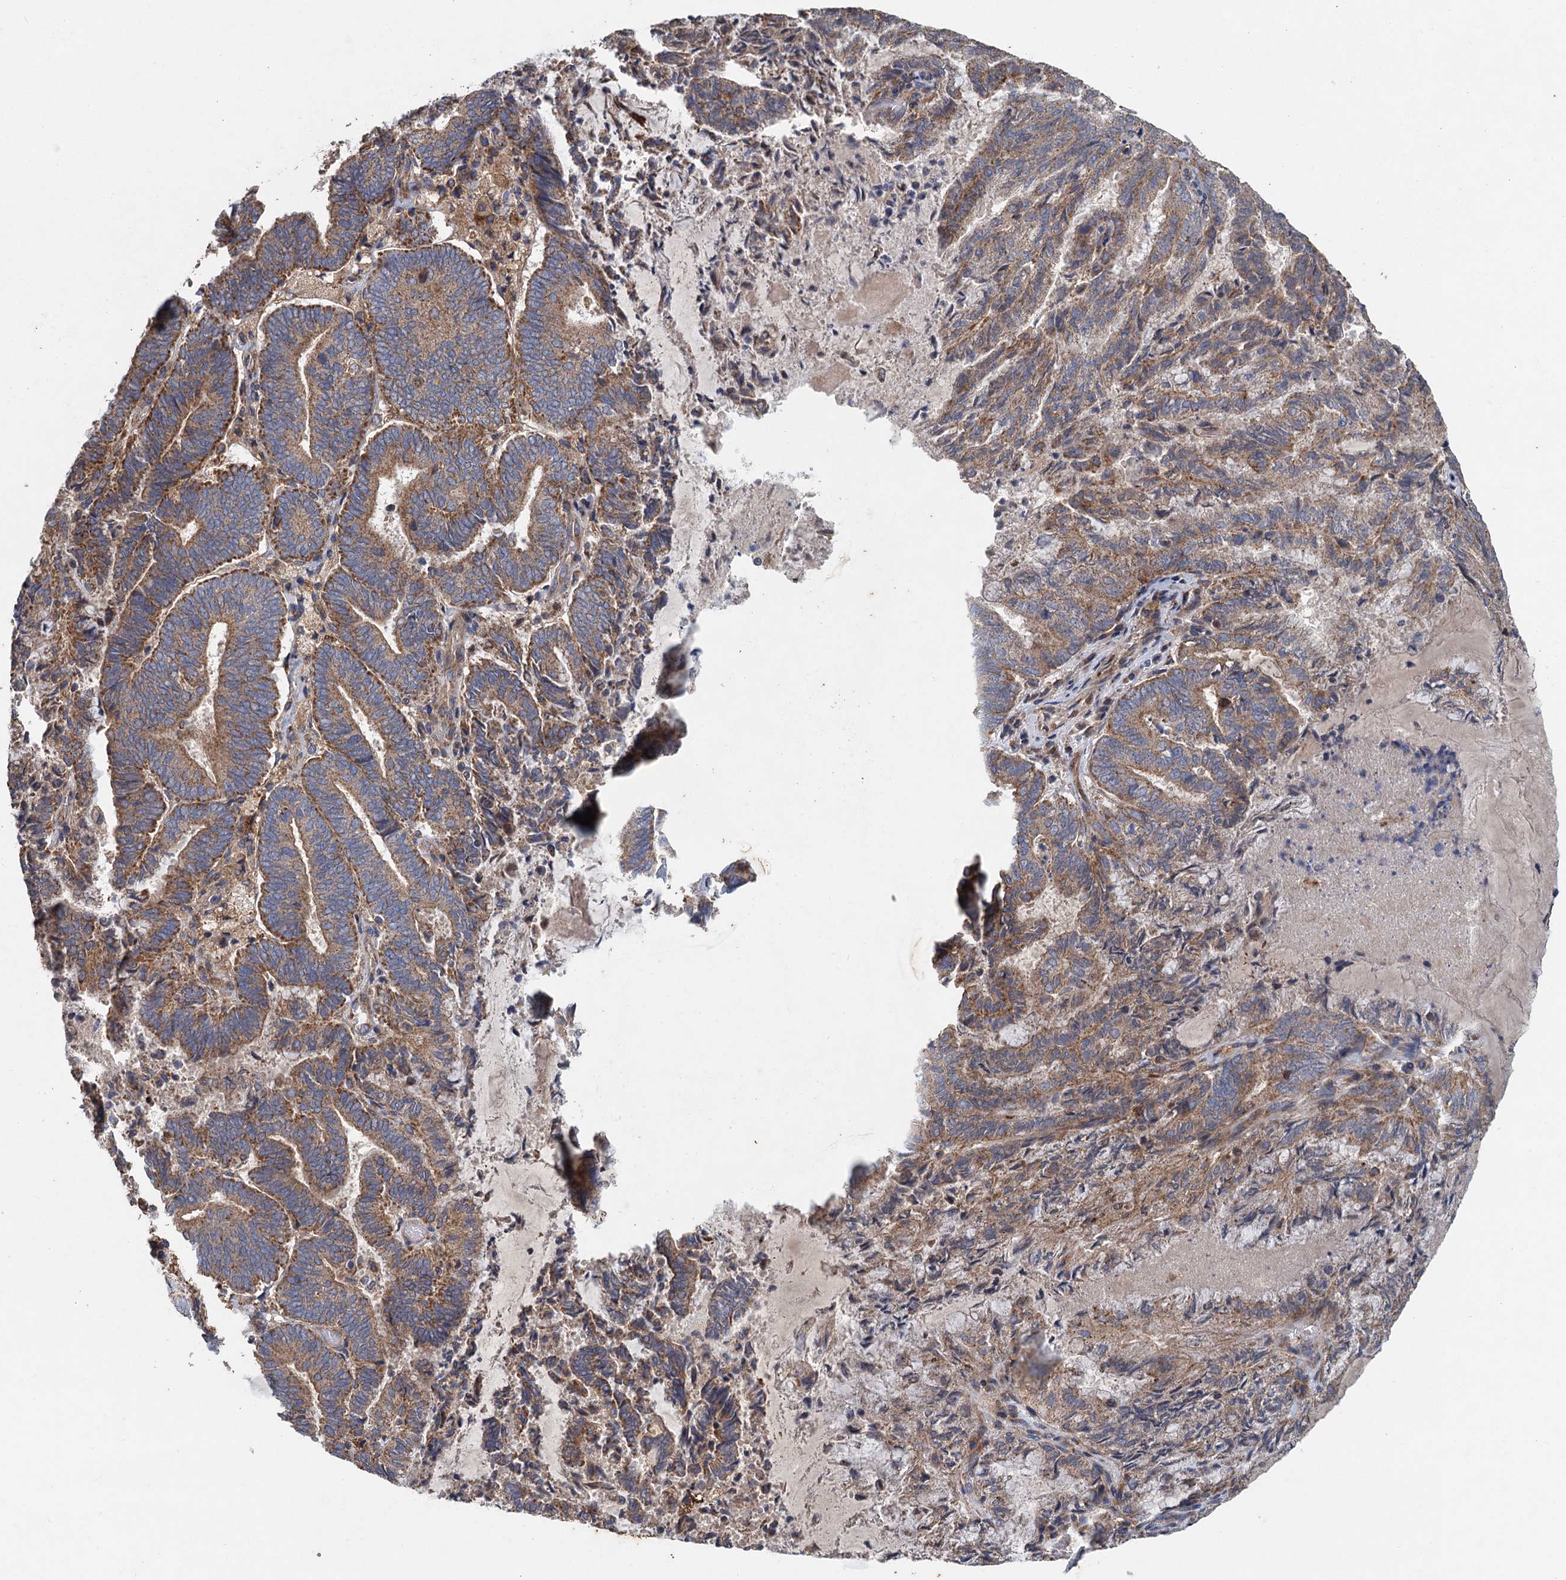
{"staining": {"intensity": "moderate", "quantity": ">75%", "location": "cytoplasmic/membranous"}, "tissue": "endometrial cancer", "cell_type": "Tumor cells", "image_type": "cancer", "snomed": [{"axis": "morphology", "description": "Adenocarcinoma, NOS"}, {"axis": "topography", "description": "Endometrium"}], "caption": "There is medium levels of moderate cytoplasmic/membranous staining in tumor cells of endometrial cancer (adenocarcinoma), as demonstrated by immunohistochemical staining (brown color).", "gene": "BCS1L", "patient": {"sex": "female", "age": 80}}